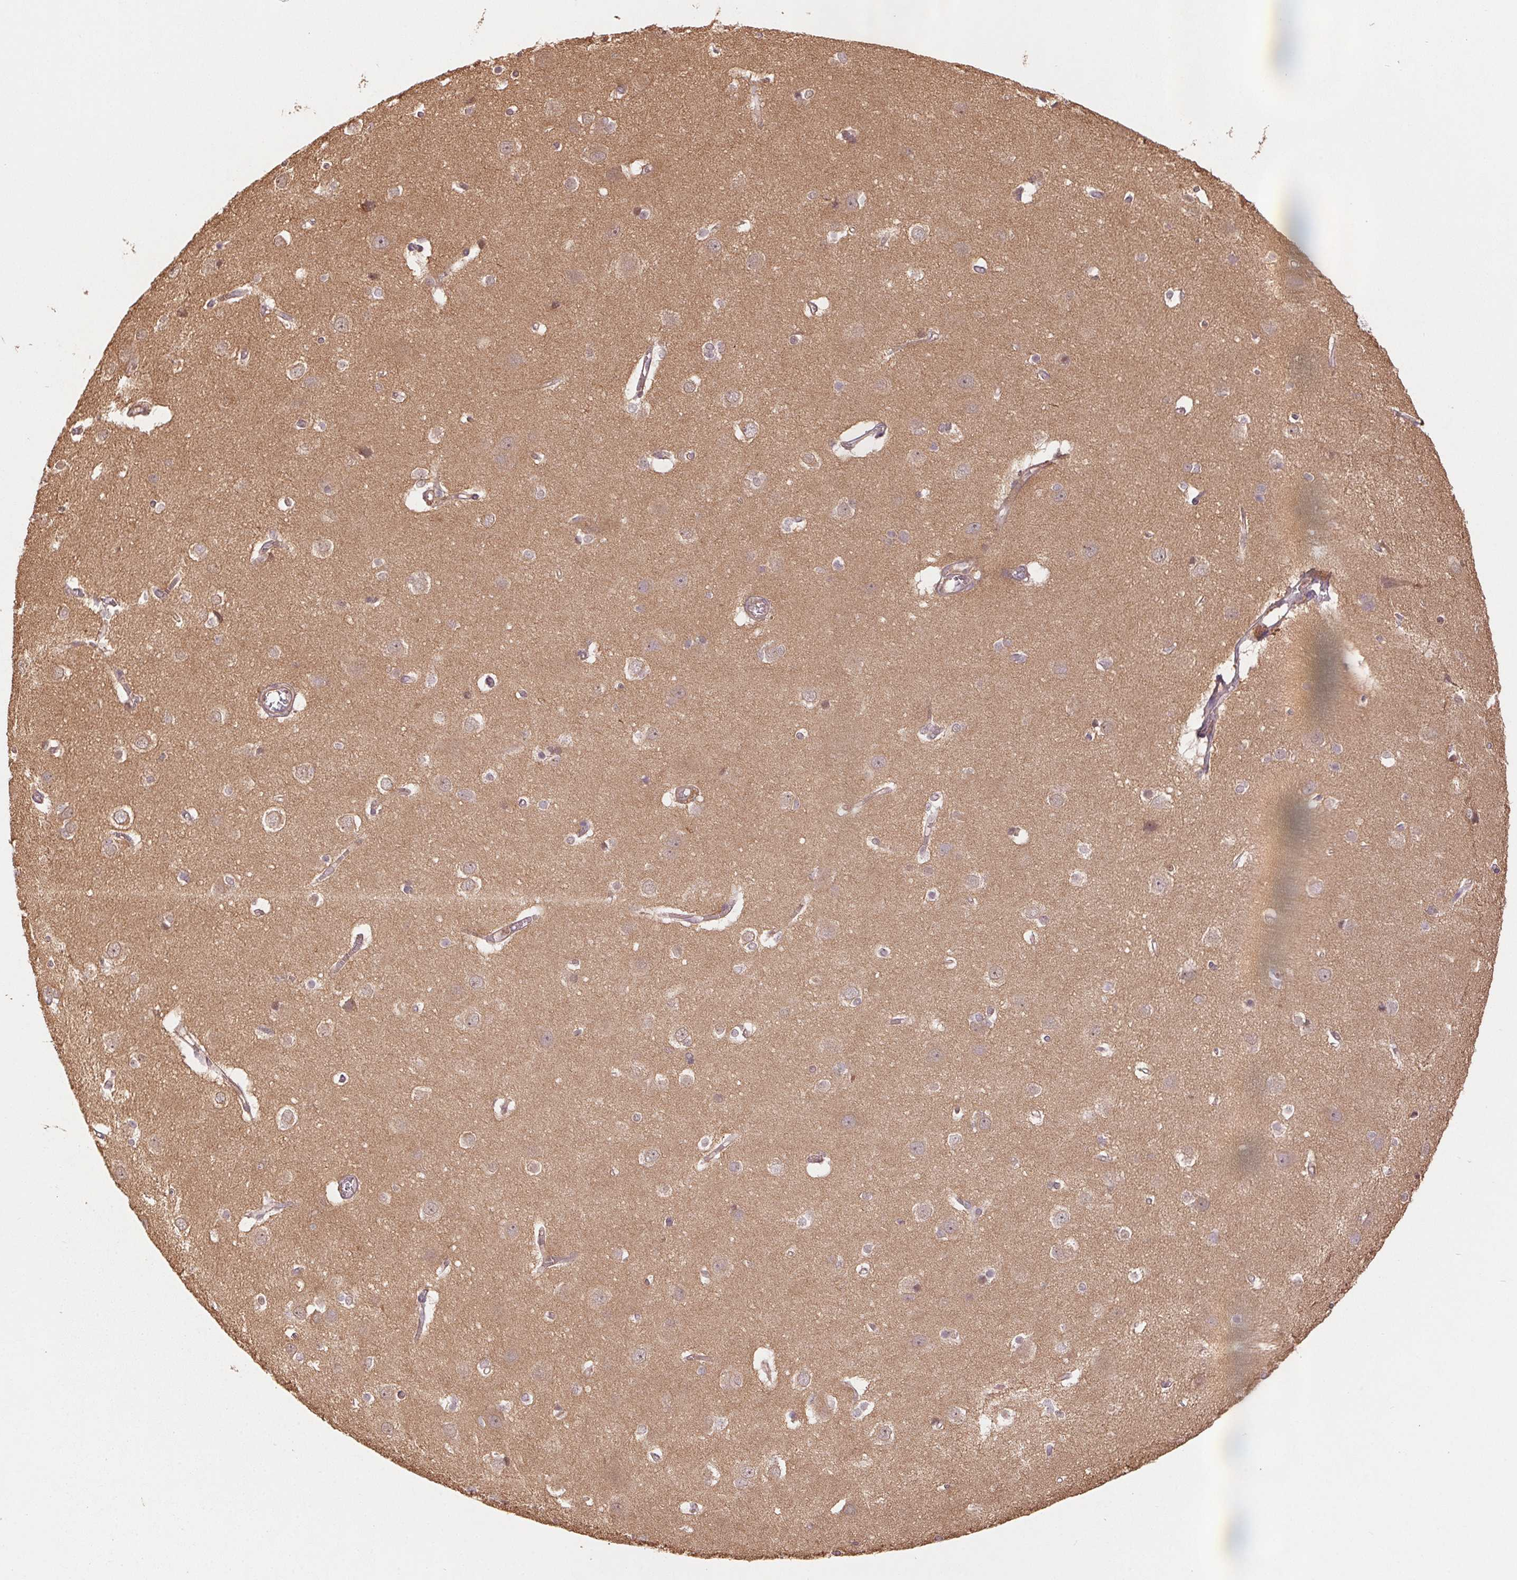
{"staining": {"intensity": "moderate", "quantity": "25%-75%", "location": "cytoplasmic/membranous"}, "tissue": "cerebral cortex", "cell_type": "Endothelial cells", "image_type": "normal", "snomed": [{"axis": "morphology", "description": "Normal tissue, NOS"}, {"axis": "topography", "description": "Cerebral cortex"}], "caption": "A brown stain shows moderate cytoplasmic/membranous positivity of a protein in endothelial cells of unremarkable cerebral cortex. Using DAB (brown) and hematoxylin (blue) stains, captured at high magnification using brightfield microscopy.", "gene": "TUBA1A", "patient": {"sex": "male", "age": 37}}